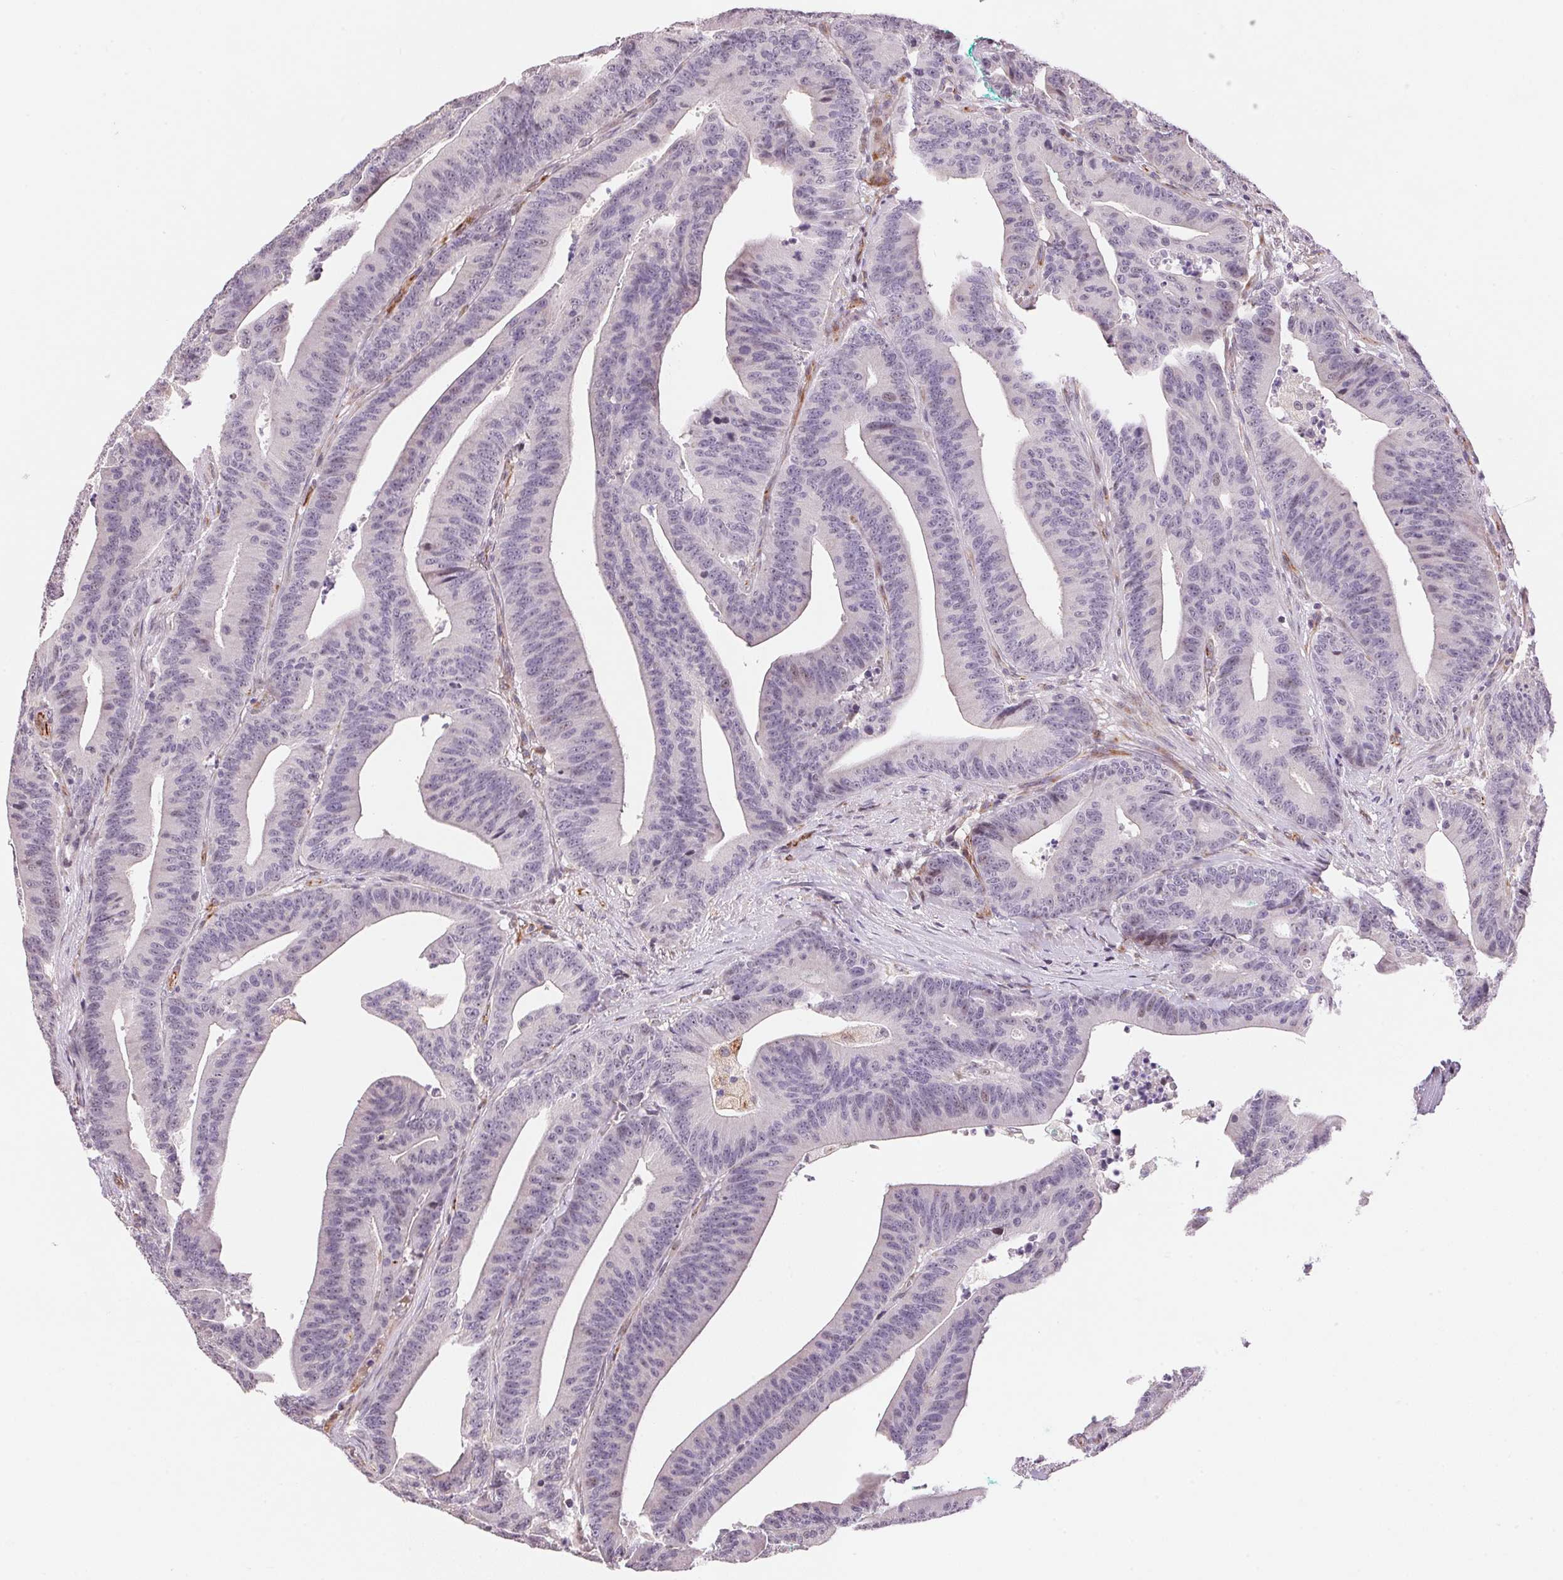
{"staining": {"intensity": "negative", "quantity": "none", "location": "none"}, "tissue": "colorectal cancer", "cell_type": "Tumor cells", "image_type": "cancer", "snomed": [{"axis": "morphology", "description": "Adenocarcinoma, NOS"}, {"axis": "topography", "description": "Colon"}], "caption": "There is no significant staining in tumor cells of colorectal cancer.", "gene": "GYG2", "patient": {"sex": "female", "age": 78}}